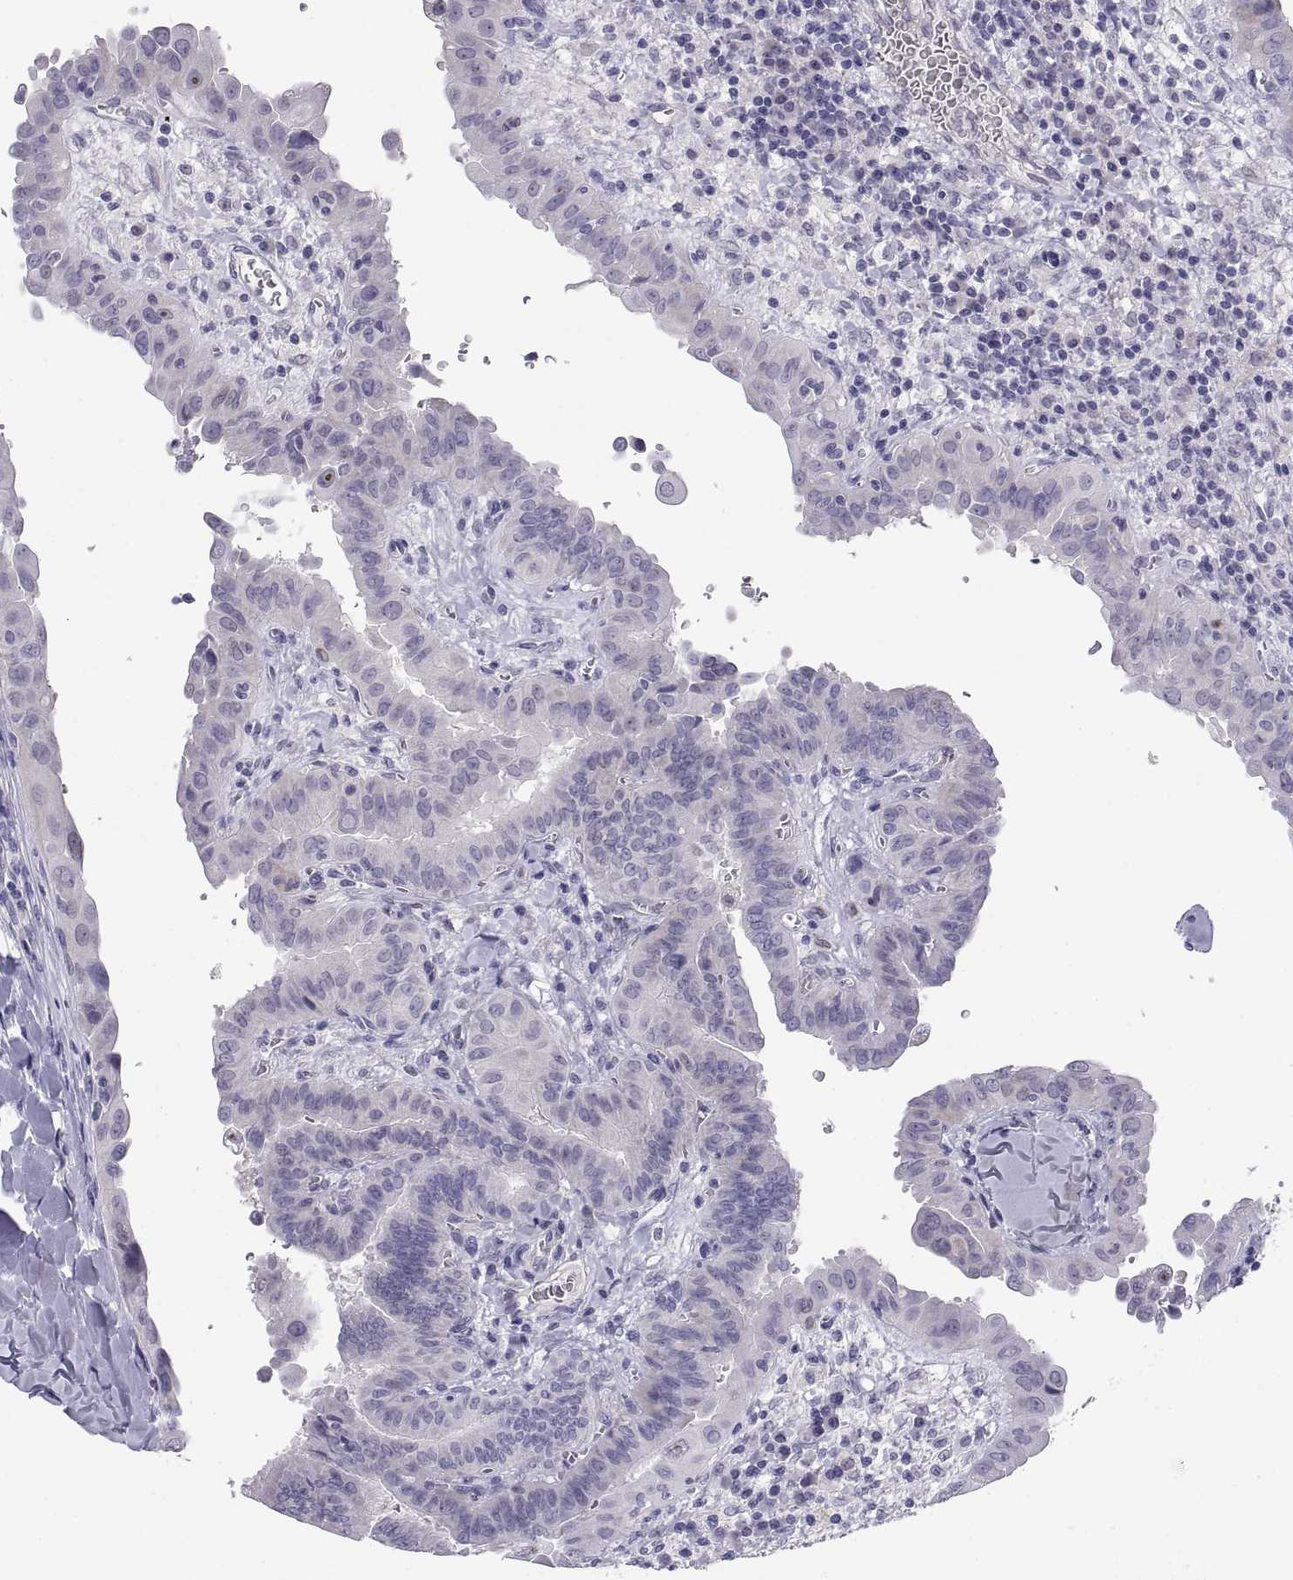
{"staining": {"intensity": "negative", "quantity": "none", "location": "none"}, "tissue": "thyroid cancer", "cell_type": "Tumor cells", "image_type": "cancer", "snomed": [{"axis": "morphology", "description": "Papillary adenocarcinoma, NOS"}, {"axis": "topography", "description": "Thyroid gland"}], "caption": "IHC micrograph of neoplastic tissue: thyroid papillary adenocarcinoma stained with DAB reveals no significant protein positivity in tumor cells.", "gene": "TEX13A", "patient": {"sex": "female", "age": 37}}